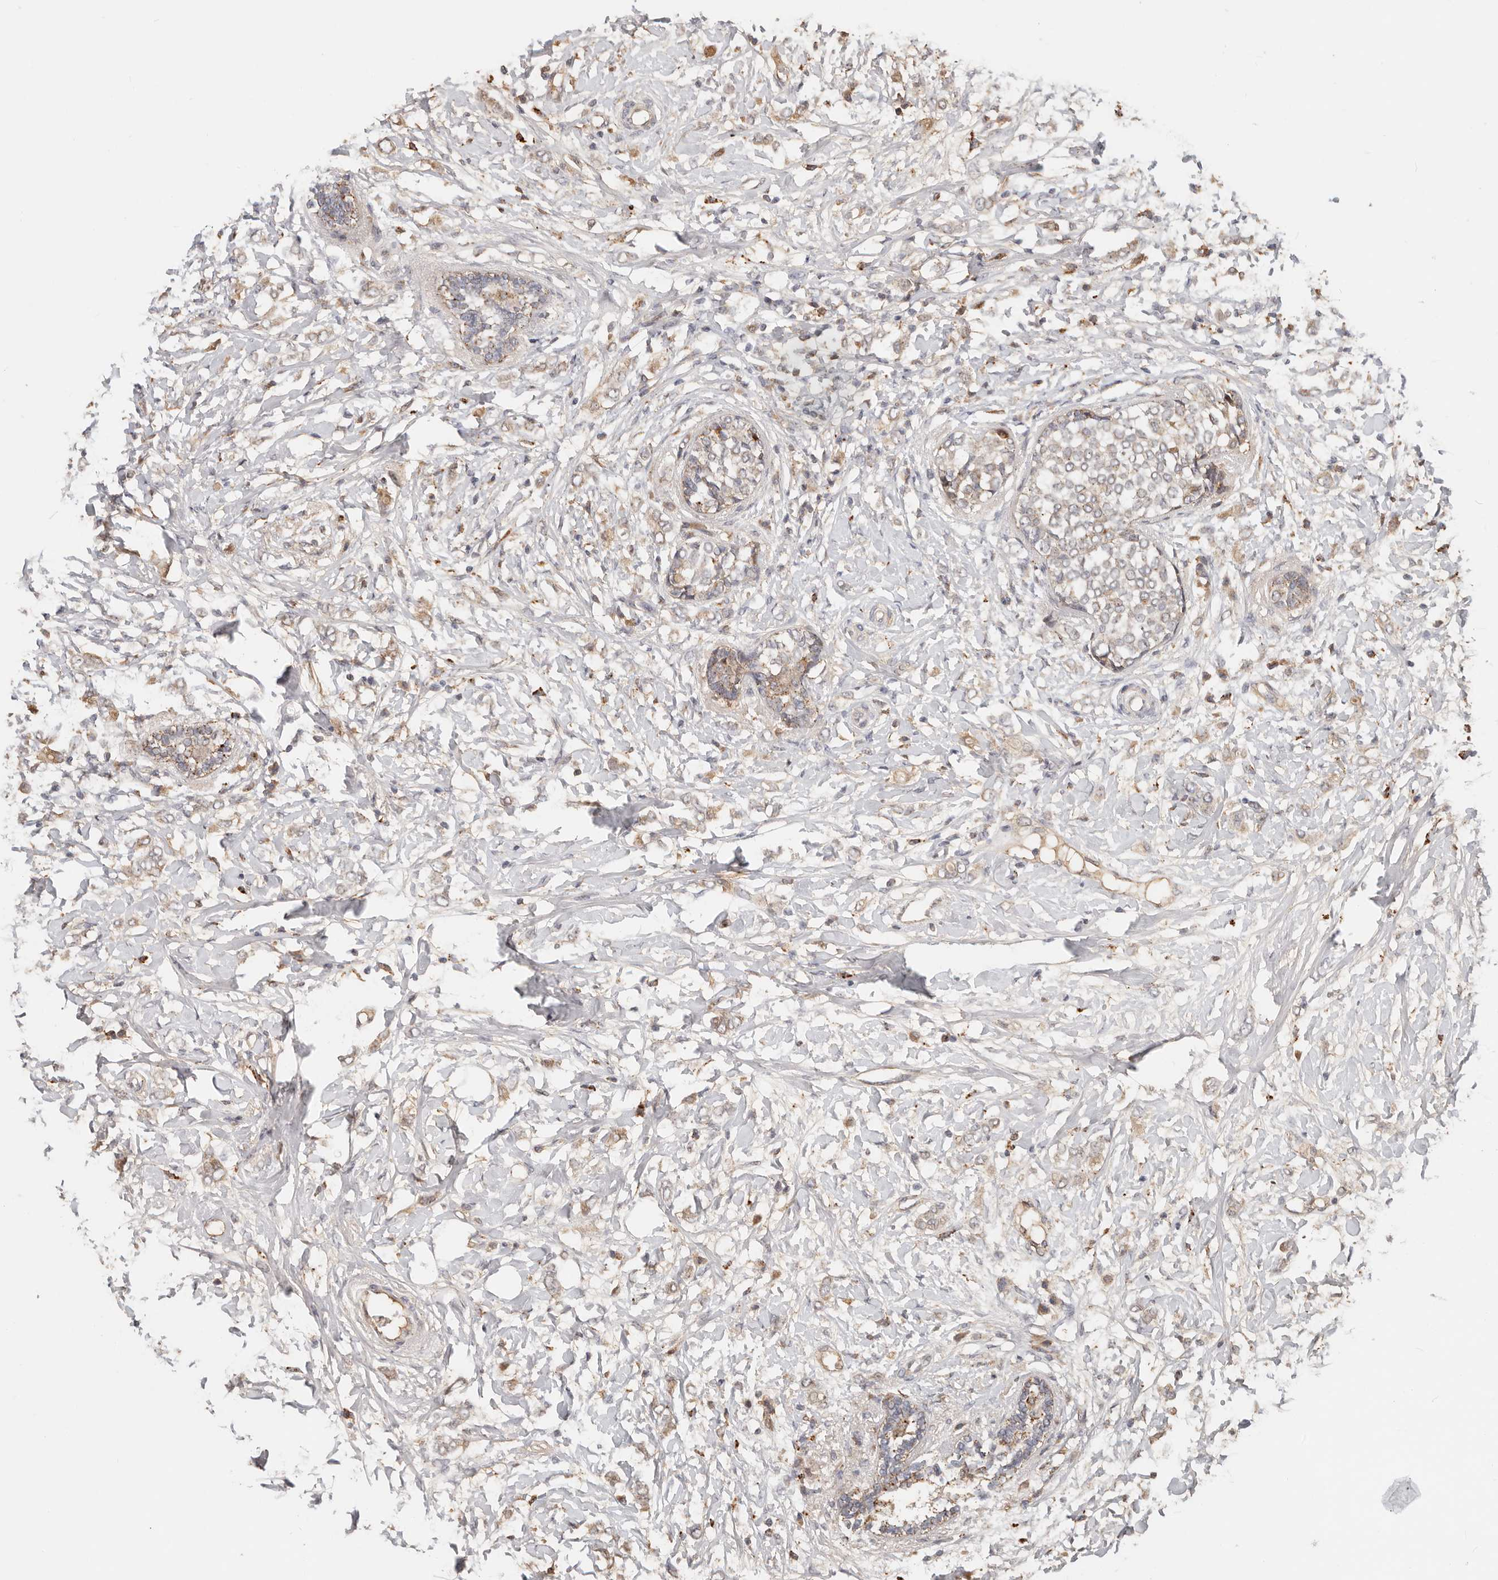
{"staining": {"intensity": "weak", "quantity": ">75%", "location": "cytoplasmic/membranous"}, "tissue": "breast cancer", "cell_type": "Tumor cells", "image_type": "cancer", "snomed": [{"axis": "morphology", "description": "Normal tissue, NOS"}, {"axis": "morphology", "description": "Lobular carcinoma"}, {"axis": "topography", "description": "Breast"}], "caption": "Protein staining of breast cancer (lobular carcinoma) tissue demonstrates weak cytoplasmic/membranous expression in about >75% of tumor cells.", "gene": "ZRANB1", "patient": {"sex": "female", "age": 47}}